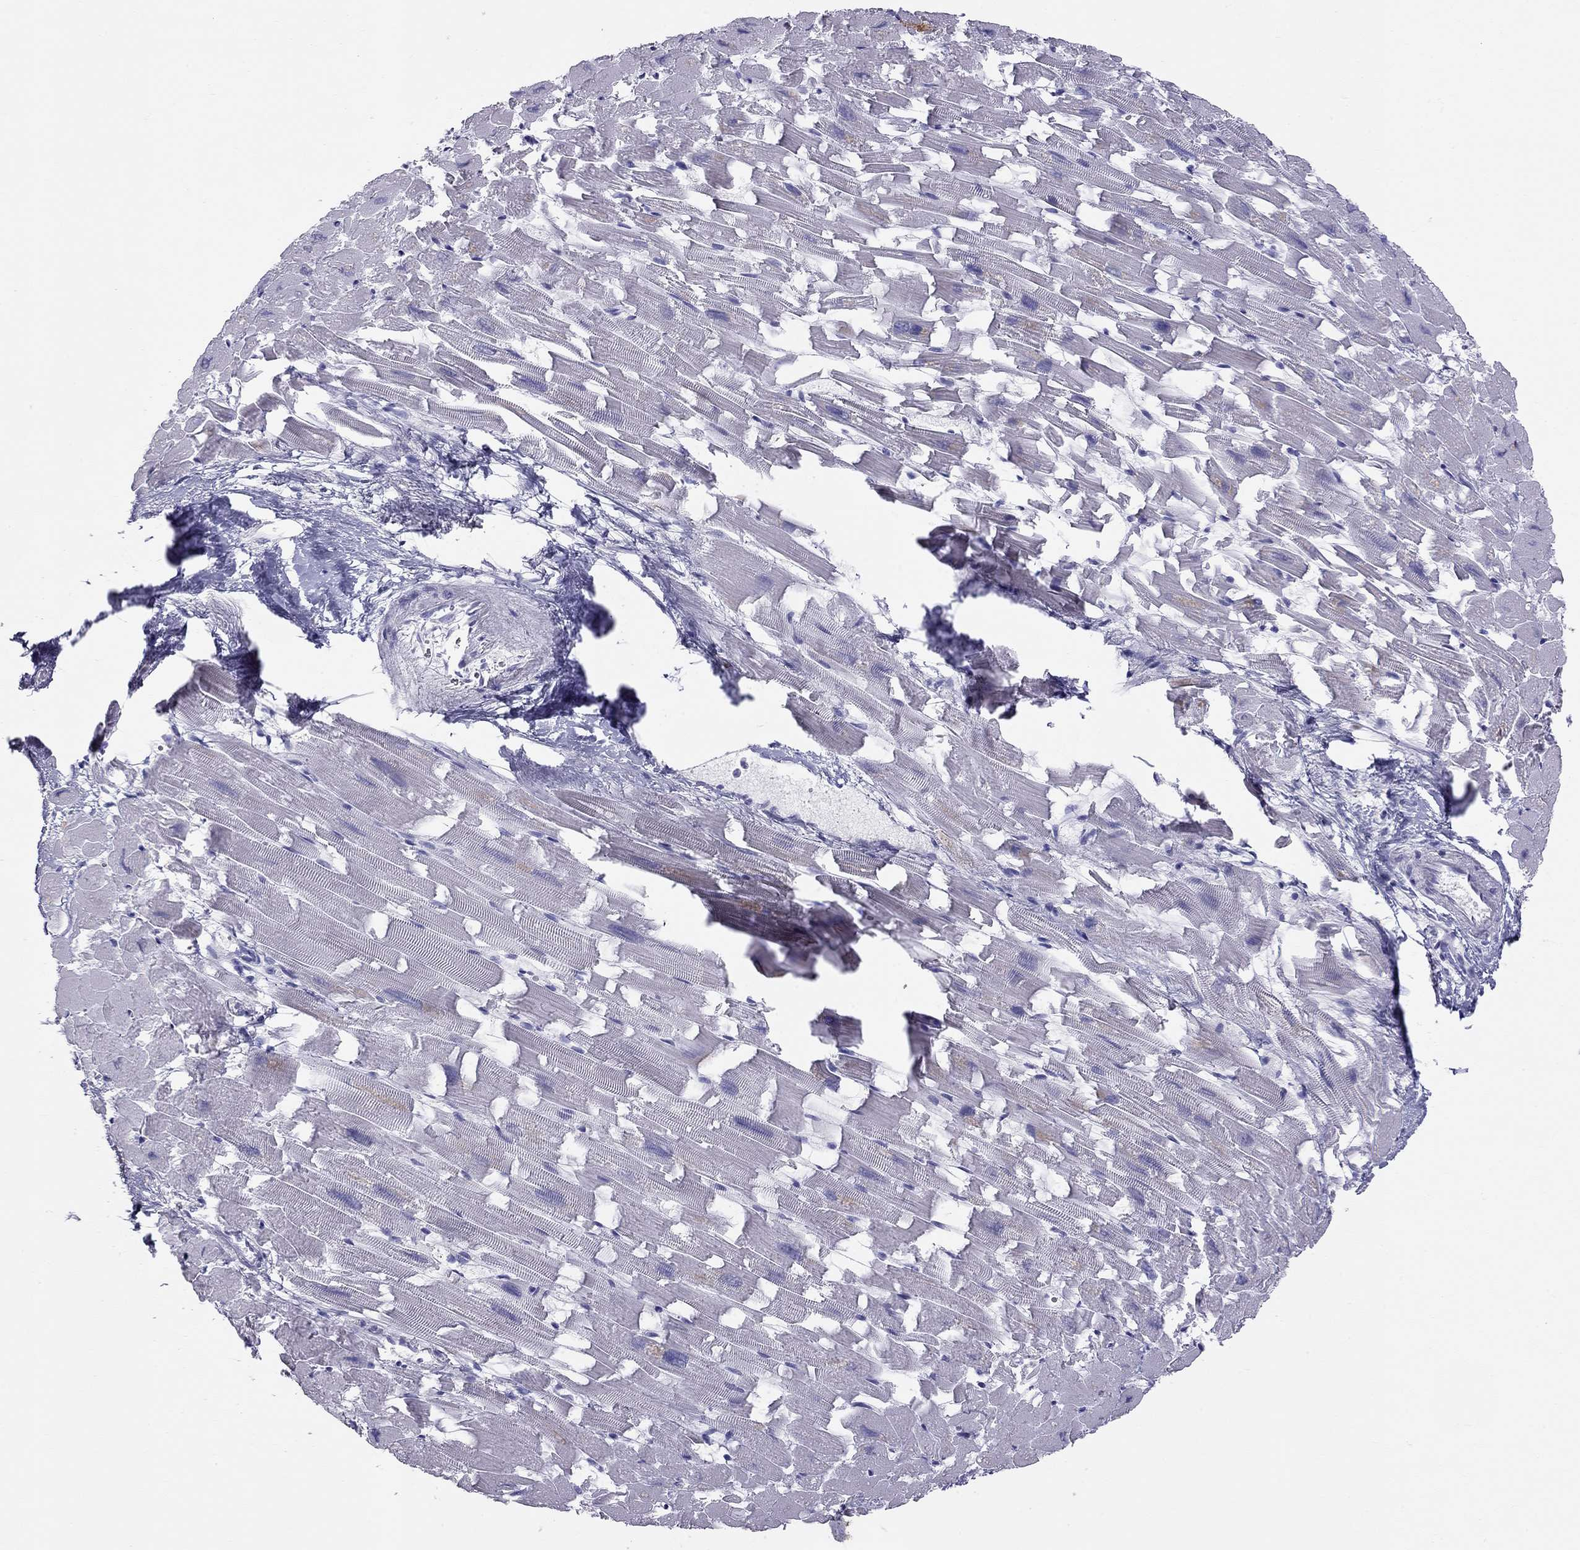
{"staining": {"intensity": "negative", "quantity": "none", "location": "none"}, "tissue": "heart muscle", "cell_type": "Cardiomyocytes", "image_type": "normal", "snomed": [{"axis": "morphology", "description": "Normal tissue, NOS"}, {"axis": "topography", "description": "Heart"}], "caption": "Human heart muscle stained for a protein using IHC reveals no expression in cardiomyocytes.", "gene": "TRPM3", "patient": {"sex": "female", "age": 64}}